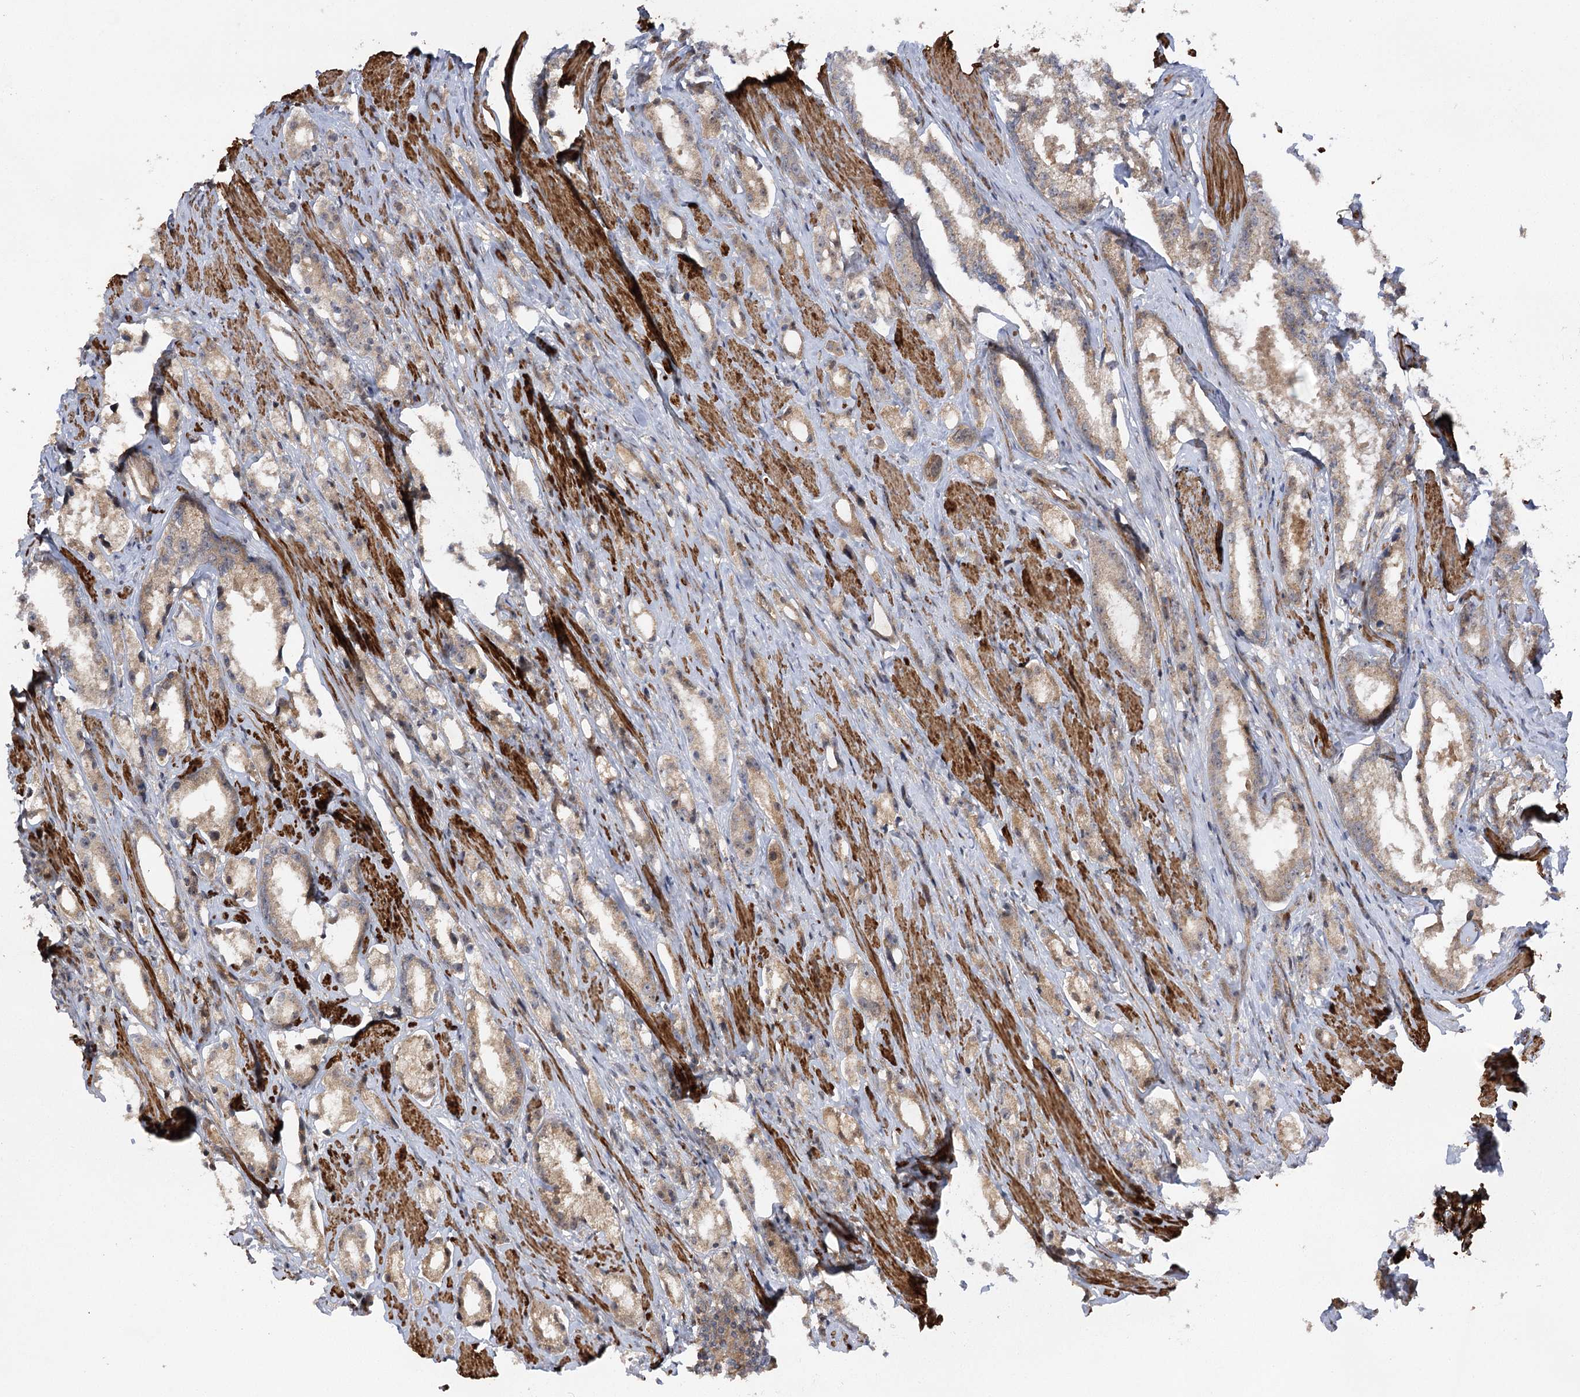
{"staining": {"intensity": "weak", "quantity": "<25%", "location": "cytoplasmic/membranous"}, "tissue": "prostate cancer", "cell_type": "Tumor cells", "image_type": "cancer", "snomed": [{"axis": "morphology", "description": "Adenocarcinoma, High grade"}, {"axis": "topography", "description": "Prostate"}], "caption": "Prostate cancer stained for a protein using immunohistochemistry reveals no expression tumor cells.", "gene": "KCNN2", "patient": {"sex": "male", "age": 66}}